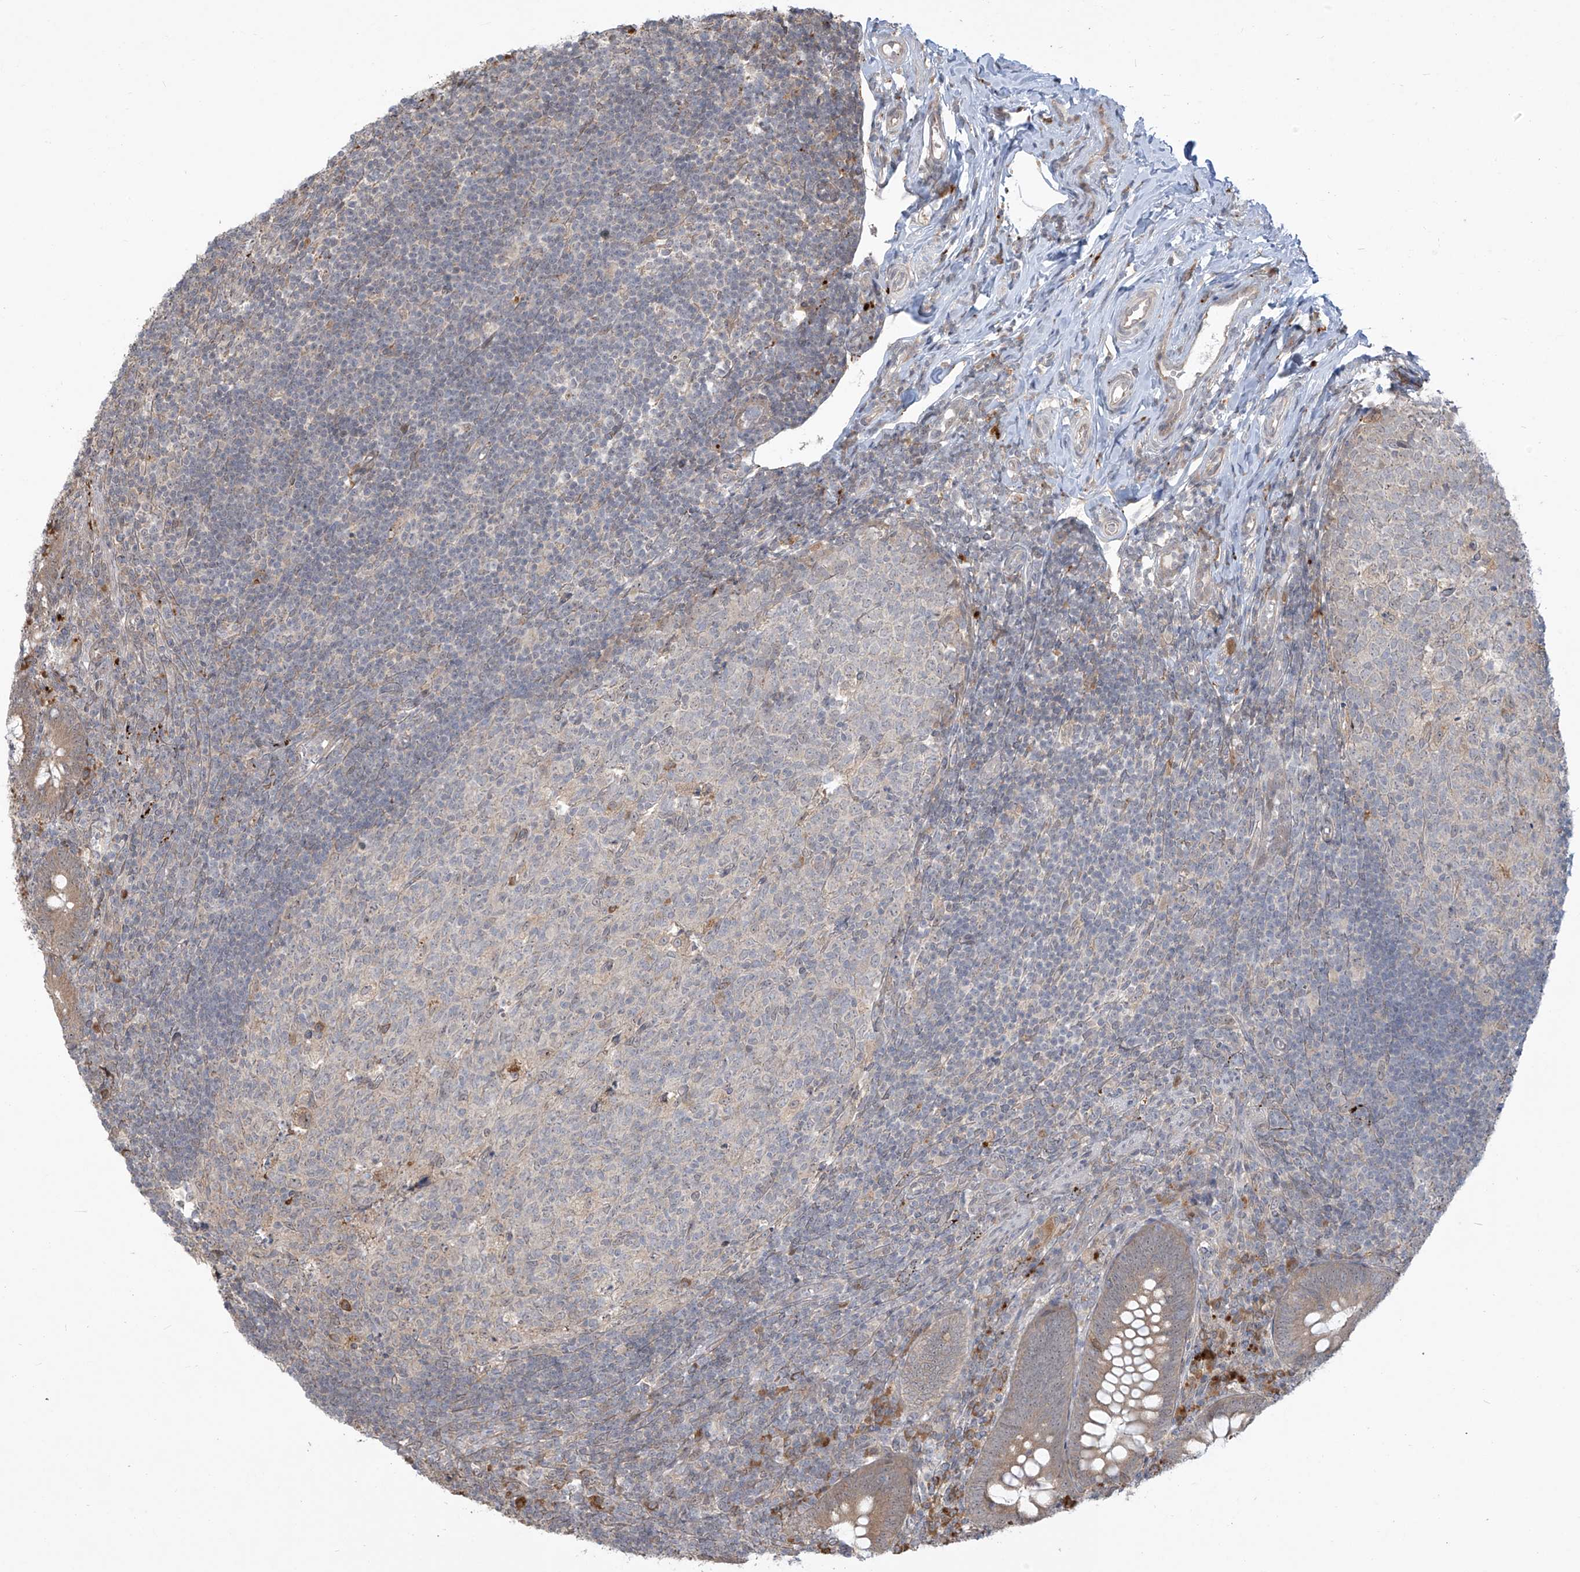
{"staining": {"intensity": "moderate", "quantity": ">75%", "location": "cytoplasmic/membranous"}, "tissue": "appendix", "cell_type": "Glandular cells", "image_type": "normal", "snomed": [{"axis": "morphology", "description": "Normal tissue, NOS"}, {"axis": "topography", "description": "Appendix"}], "caption": "This photomicrograph reveals immunohistochemistry staining of normal human appendix, with medium moderate cytoplasmic/membranous staining in approximately >75% of glandular cells.", "gene": "PLEKHM3", "patient": {"sex": "male", "age": 14}}